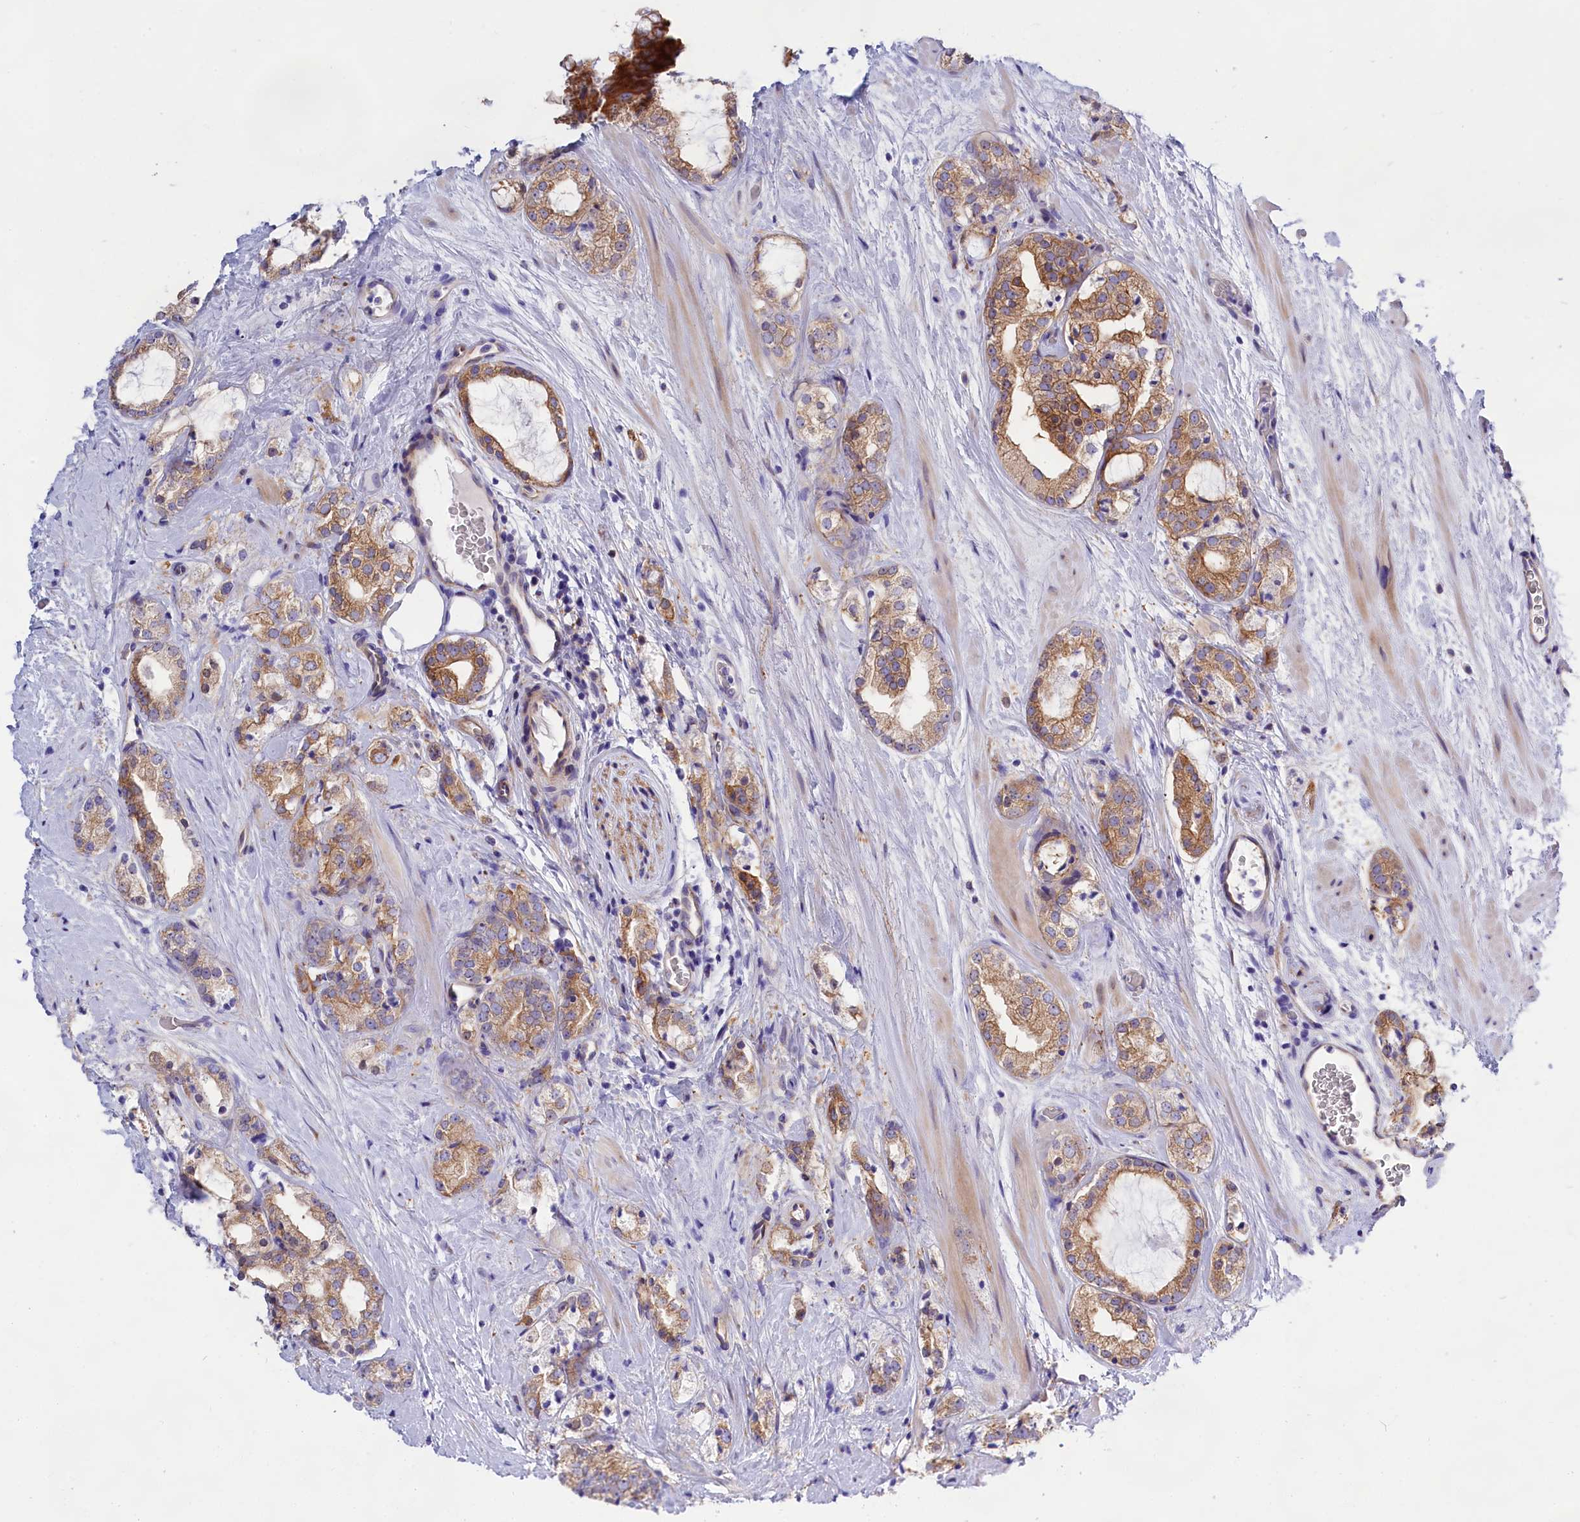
{"staining": {"intensity": "moderate", "quantity": "25%-75%", "location": "cytoplasmic/membranous"}, "tissue": "prostate cancer", "cell_type": "Tumor cells", "image_type": "cancer", "snomed": [{"axis": "morphology", "description": "Adenocarcinoma, High grade"}, {"axis": "topography", "description": "Prostate"}], "caption": "Moderate cytoplasmic/membranous staining is seen in approximately 25%-75% of tumor cells in high-grade adenocarcinoma (prostate). (DAB = brown stain, brightfield microscopy at high magnification).", "gene": "PPP1R13L", "patient": {"sex": "male", "age": 64}}